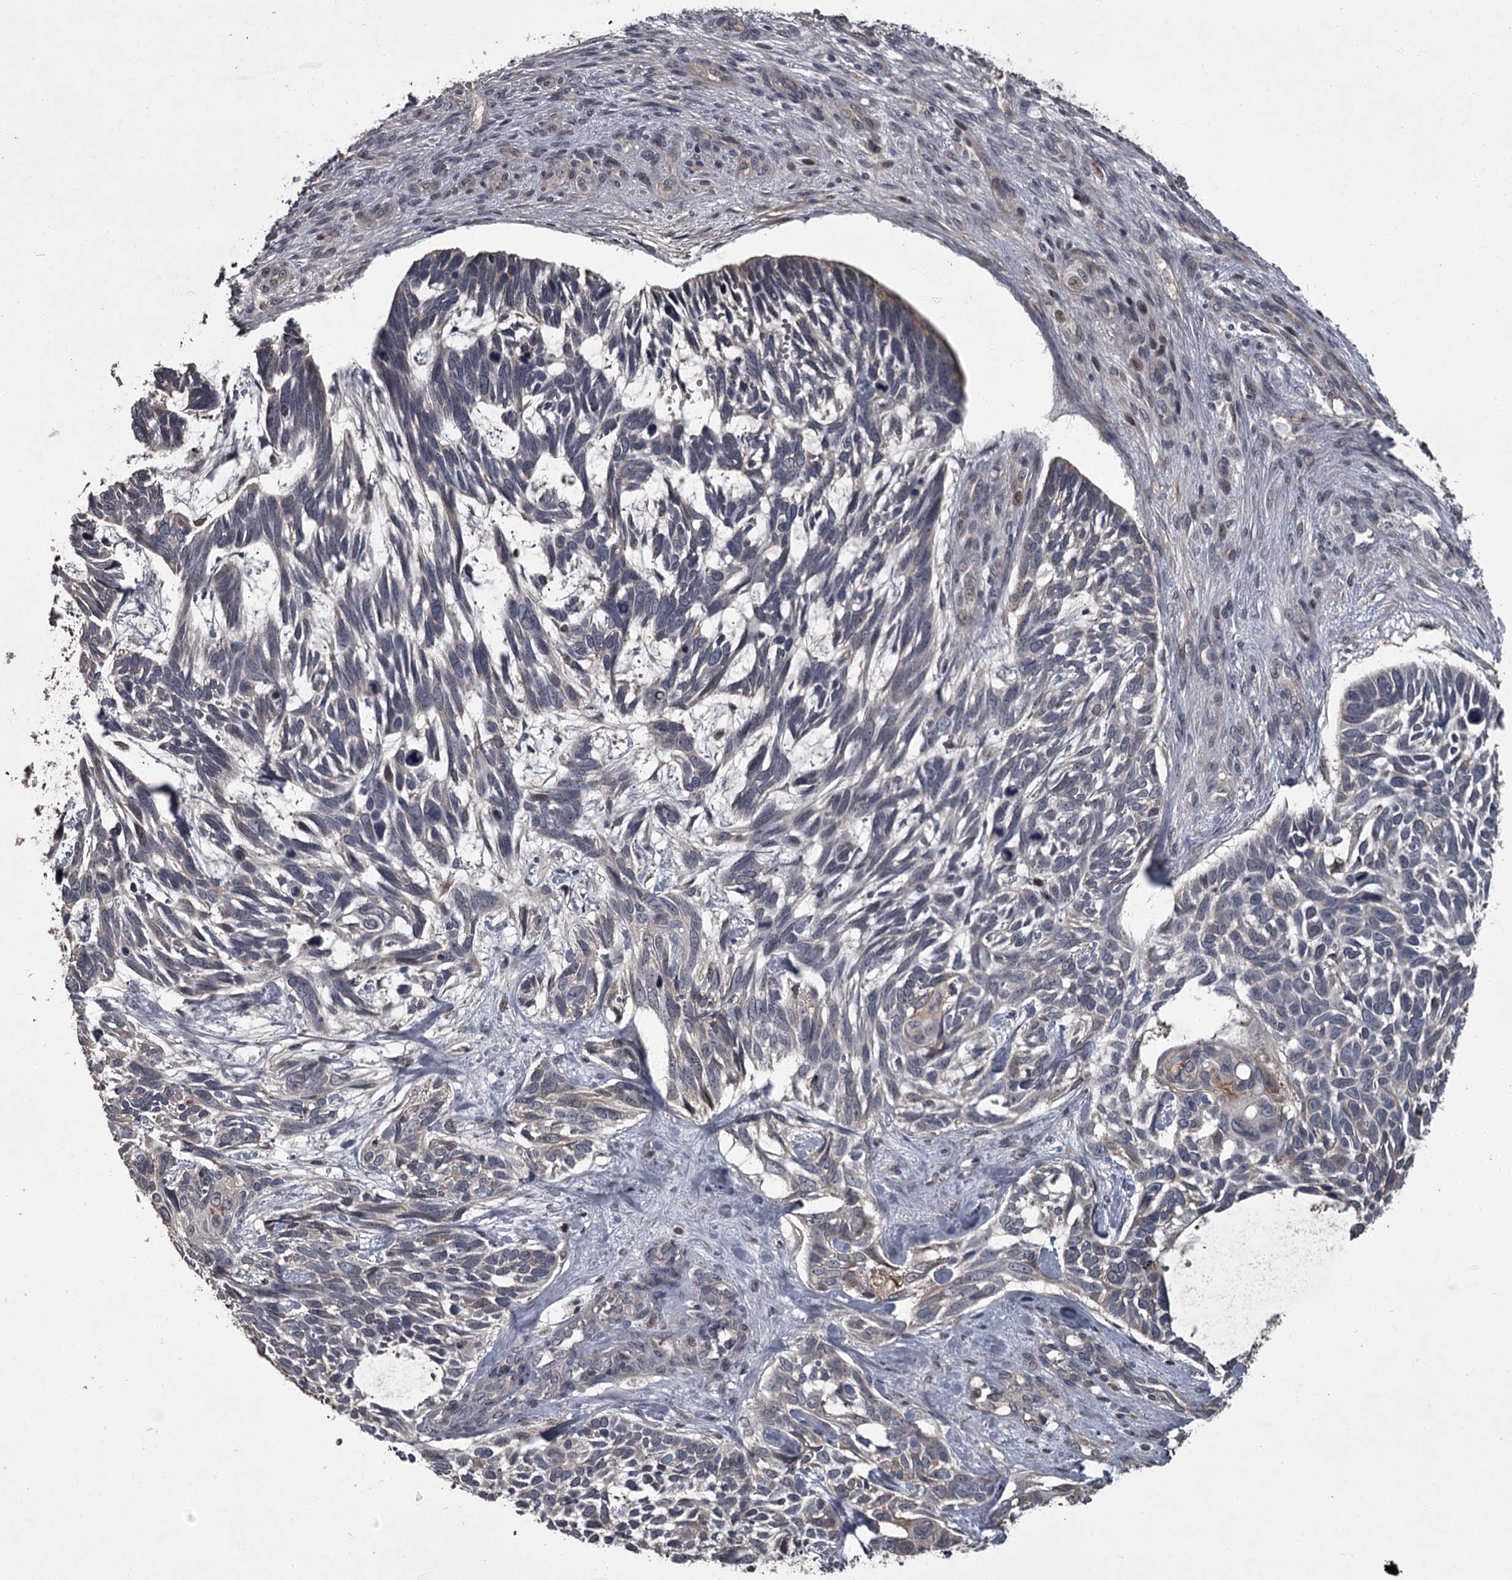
{"staining": {"intensity": "negative", "quantity": "none", "location": "none"}, "tissue": "skin cancer", "cell_type": "Tumor cells", "image_type": "cancer", "snomed": [{"axis": "morphology", "description": "Basal cell carcinoma"}, {"axis": "topography", "description": "Skin"}], "caption": "Immunohistochemistry histopathology image of neoplastic tissue: human skin cancer (basal cell carcinoma) stained with DAB (3,3'-diaminobenzidine) demonstrates no significant protein expression in tumor cells.", "gene": "FLVCR2", "patient": {"sex": "male", "age": 88}}